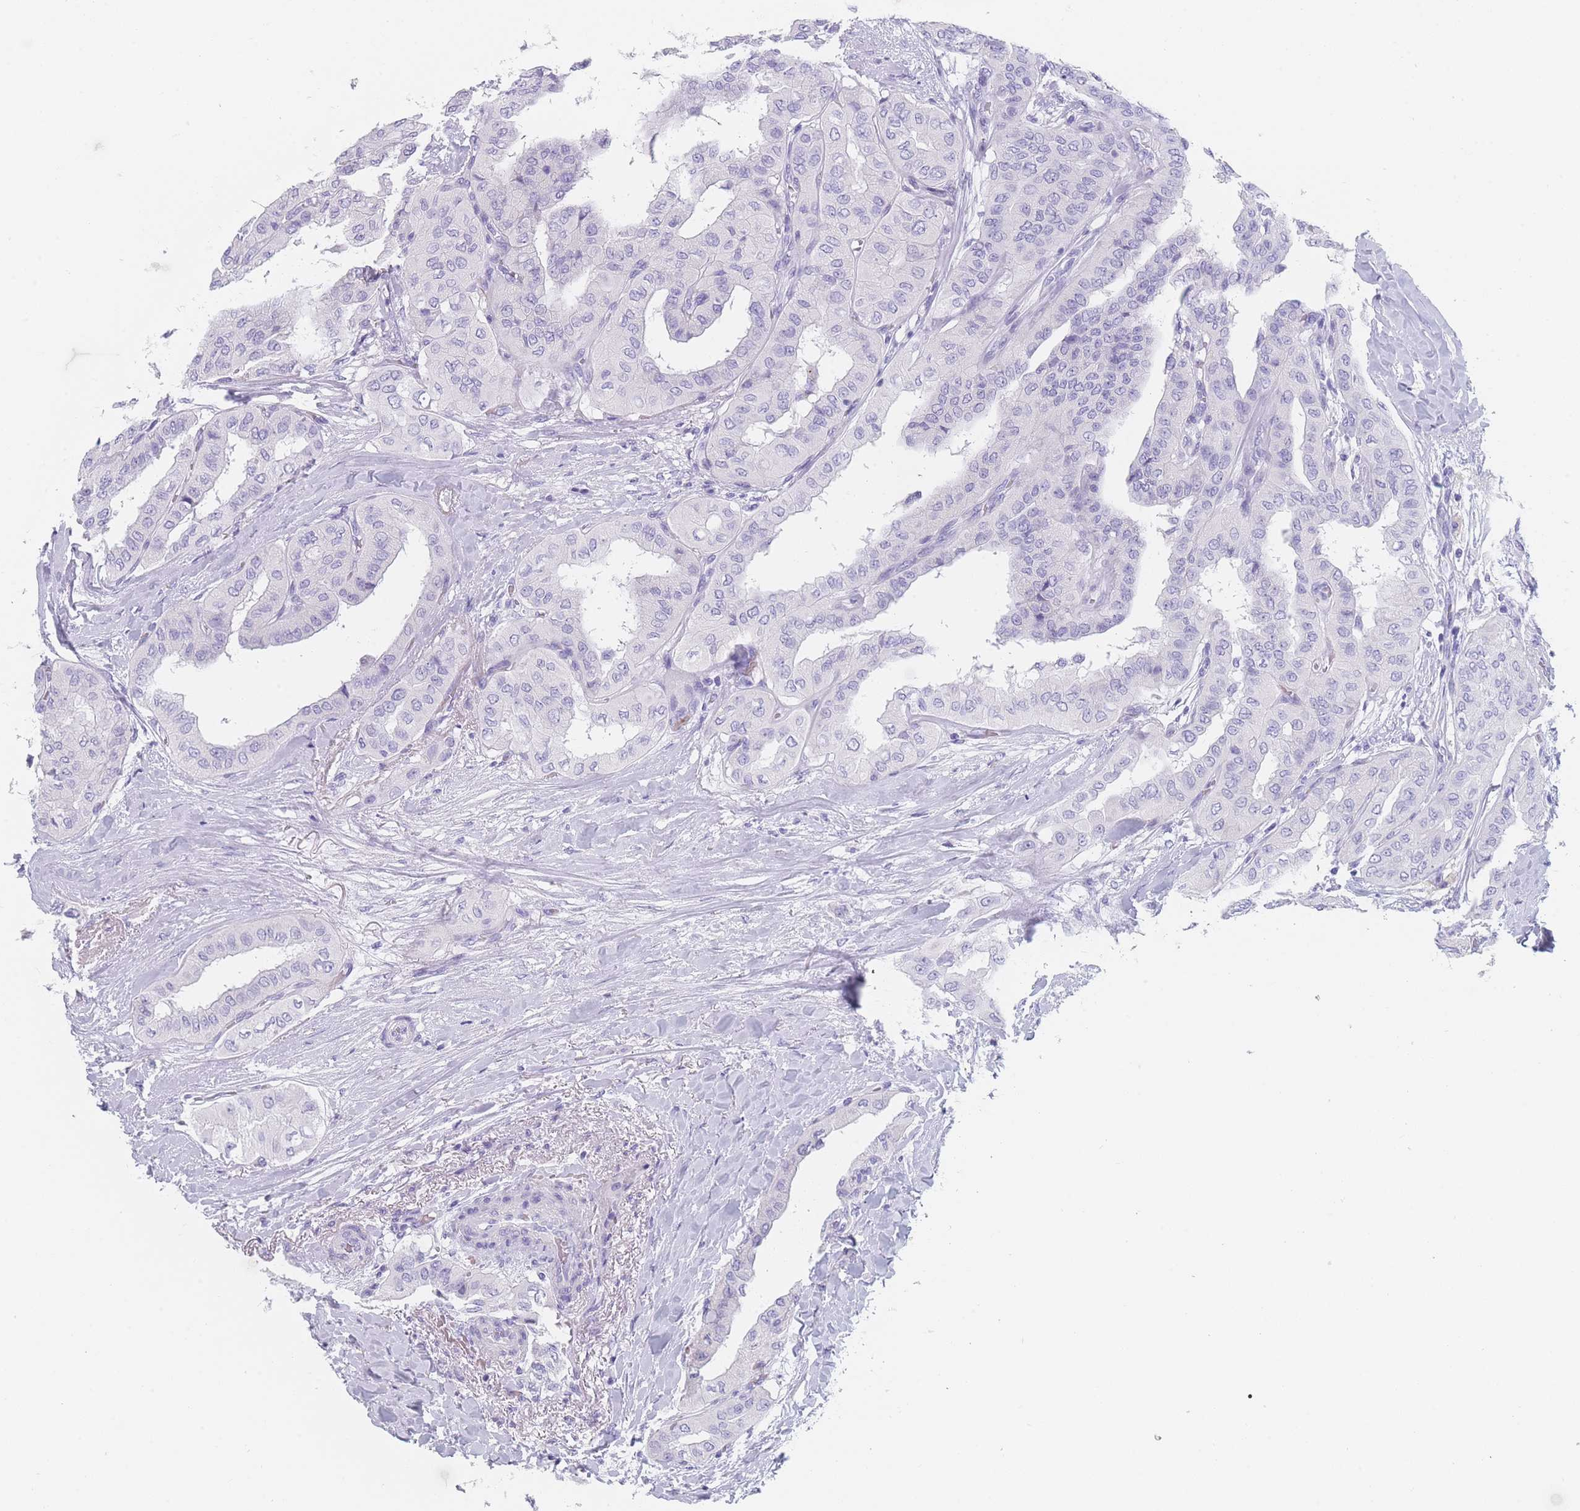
{"staining": {"intensity": "negative", "quantity": "none", "location": "none"}, "tissue": "thyroid cancer", "cell_type": "Tumor cells", "image_type": "cancer", "snomed": [{"axis": "morphology", "description": "Papillary adenocarcinoma, NOS"}, {"axis": "topography", "description": "Thyroid gland"}], "caption": "Human thyroid papillary adenocarcinoma stained for a protein using immunohistochemistry demonstrates no expression in tumor cells.", "gene": "OR5D16", "patient": {"sex": "female", "age": 59}}